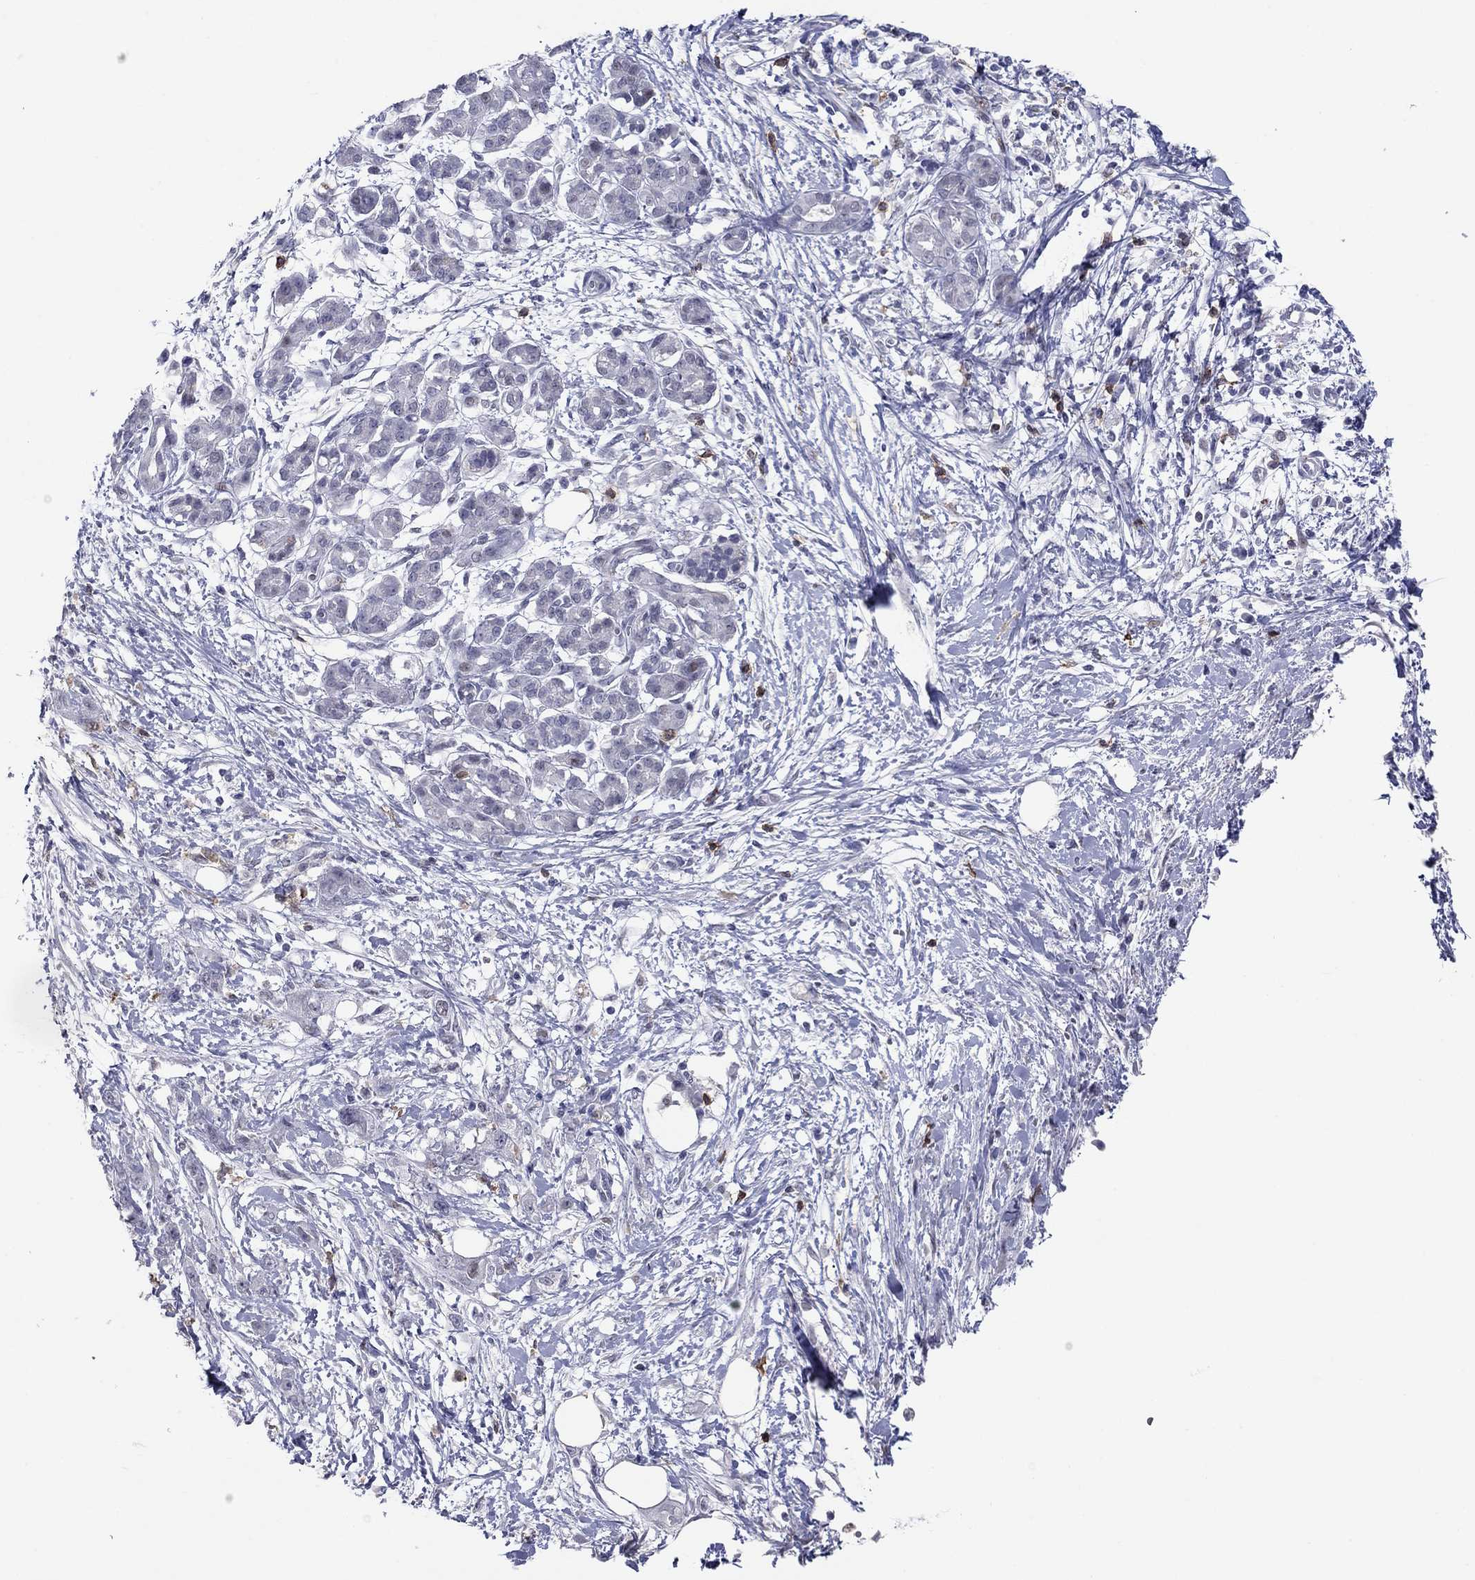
{"staining": {"intensity": "negative", "quantity": "none", "location": "none"}, "tissue": "pancreatic cancer", "cell_type": "Tumor cells", "image_type": "cancer", "snomed": [{"axis": "morphology", "description": "Adenocarcinoma, NOS"}, {"axis": "topography", "description": "Pancreas"}], "caption": "A high-resolution image shows immunohistochemistry (IHC) staining of adenocarcinoma (pancreatic), which displays no significant staining in tumor cells. (Immunohistochemistry, brightfield microscopy, high magnification).", "gene": "ITGAE", "patient": {"sex": "male", "age": 72}}